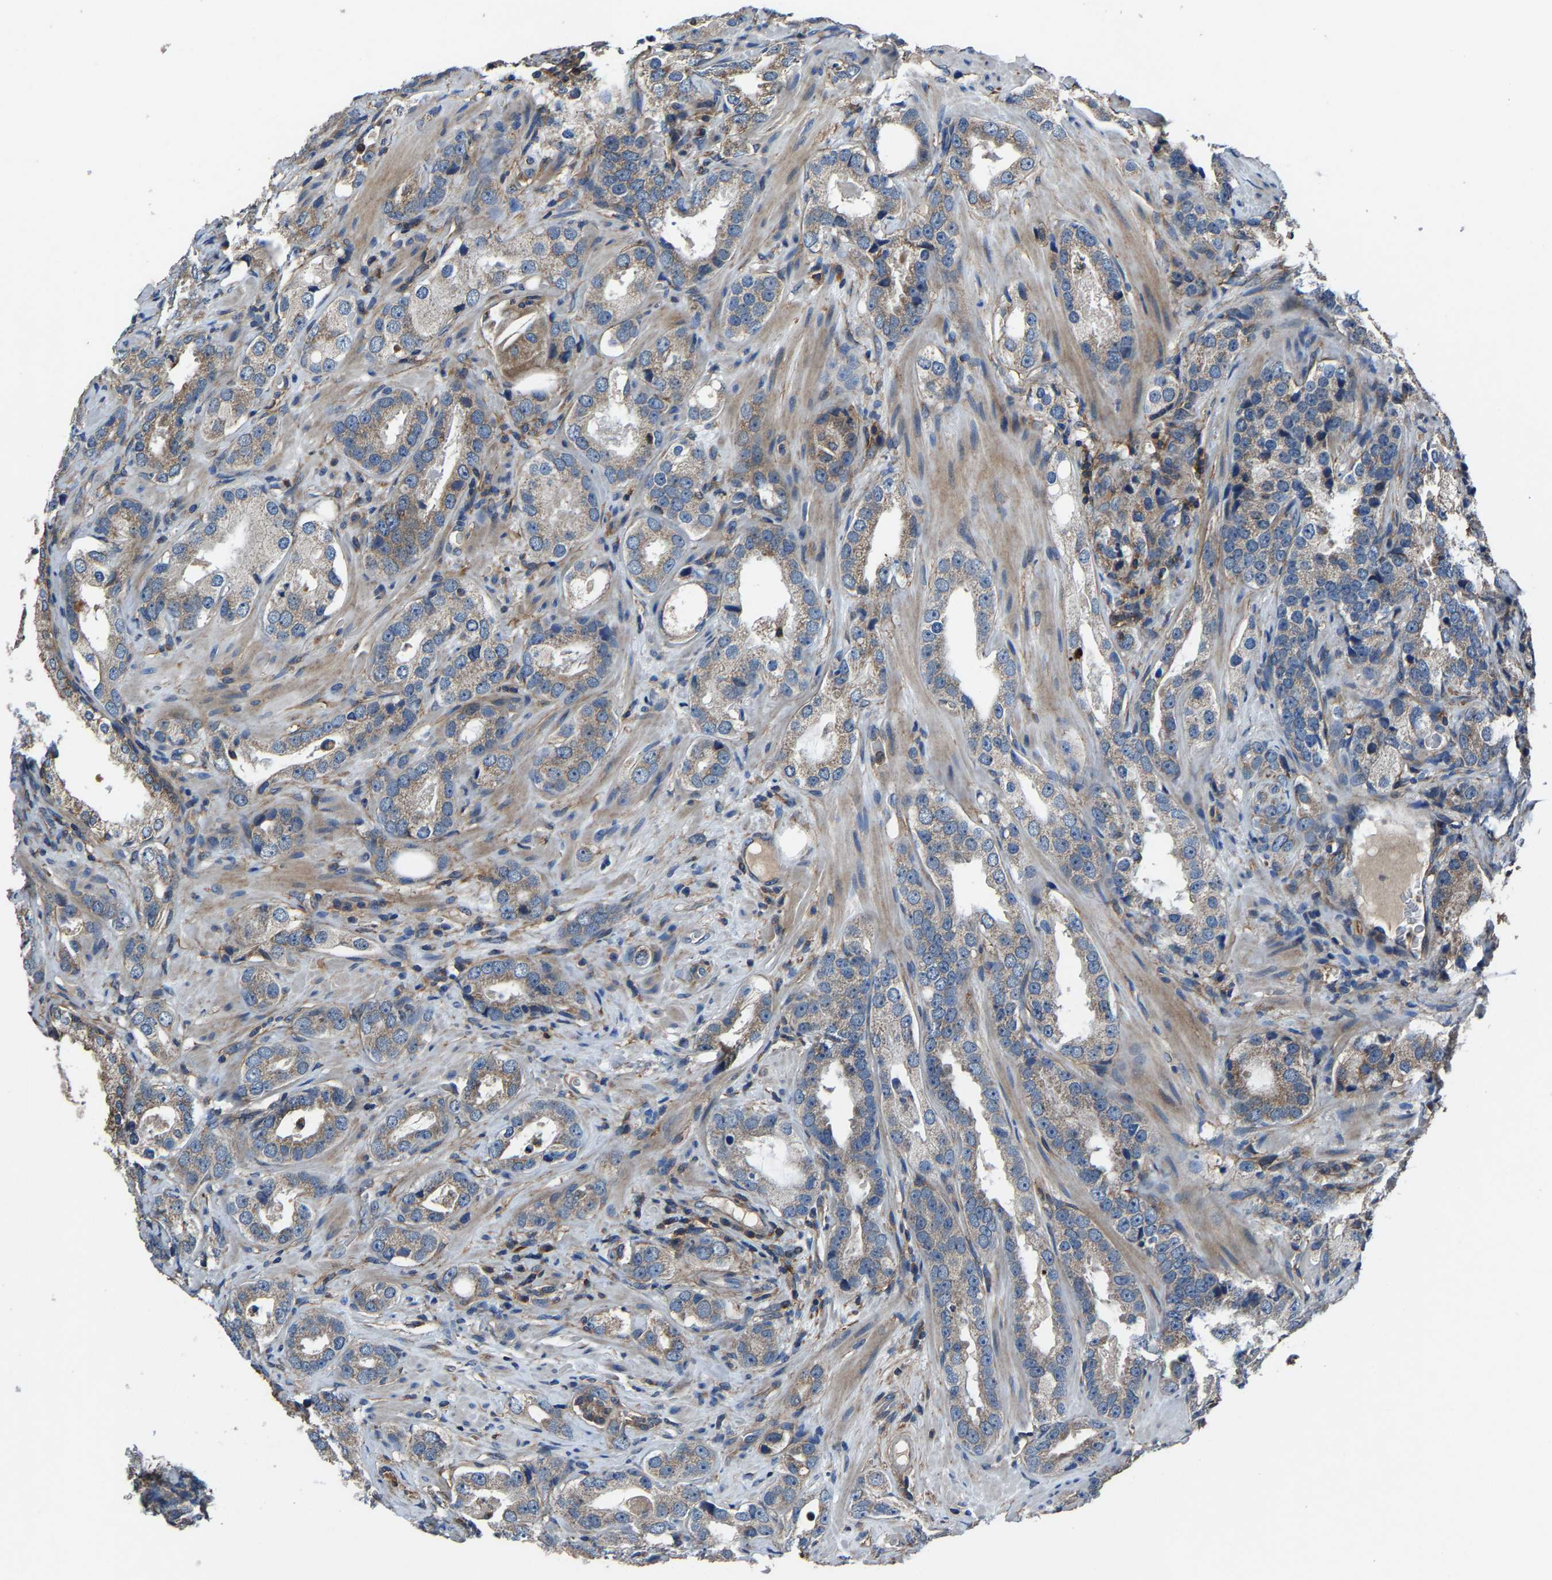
{"staining": {"intensity": "moderate", "quantity": "25%-75%", "location": "cytoplasmic/membranous"}, "tissue": "prostate cancer", "cell_type": "Tumor cells", "image_type": "cancer", "snomed": [{"axis": "morphology", "description": "Adenocarcinoma, High grade"}, {"axis": "topography", "description": "Prostate"}], "caption": "Protein staining shows moderate cytoplasmic/membranous staining in approximately 25%-75% of tumor cells in prostate adenocarcinoma (high-grade). (Brightfield microscopy of DAB IHC at high magnification).", "gene": "KIAA1958", "patient": {"sex": "male", "age": 63}}